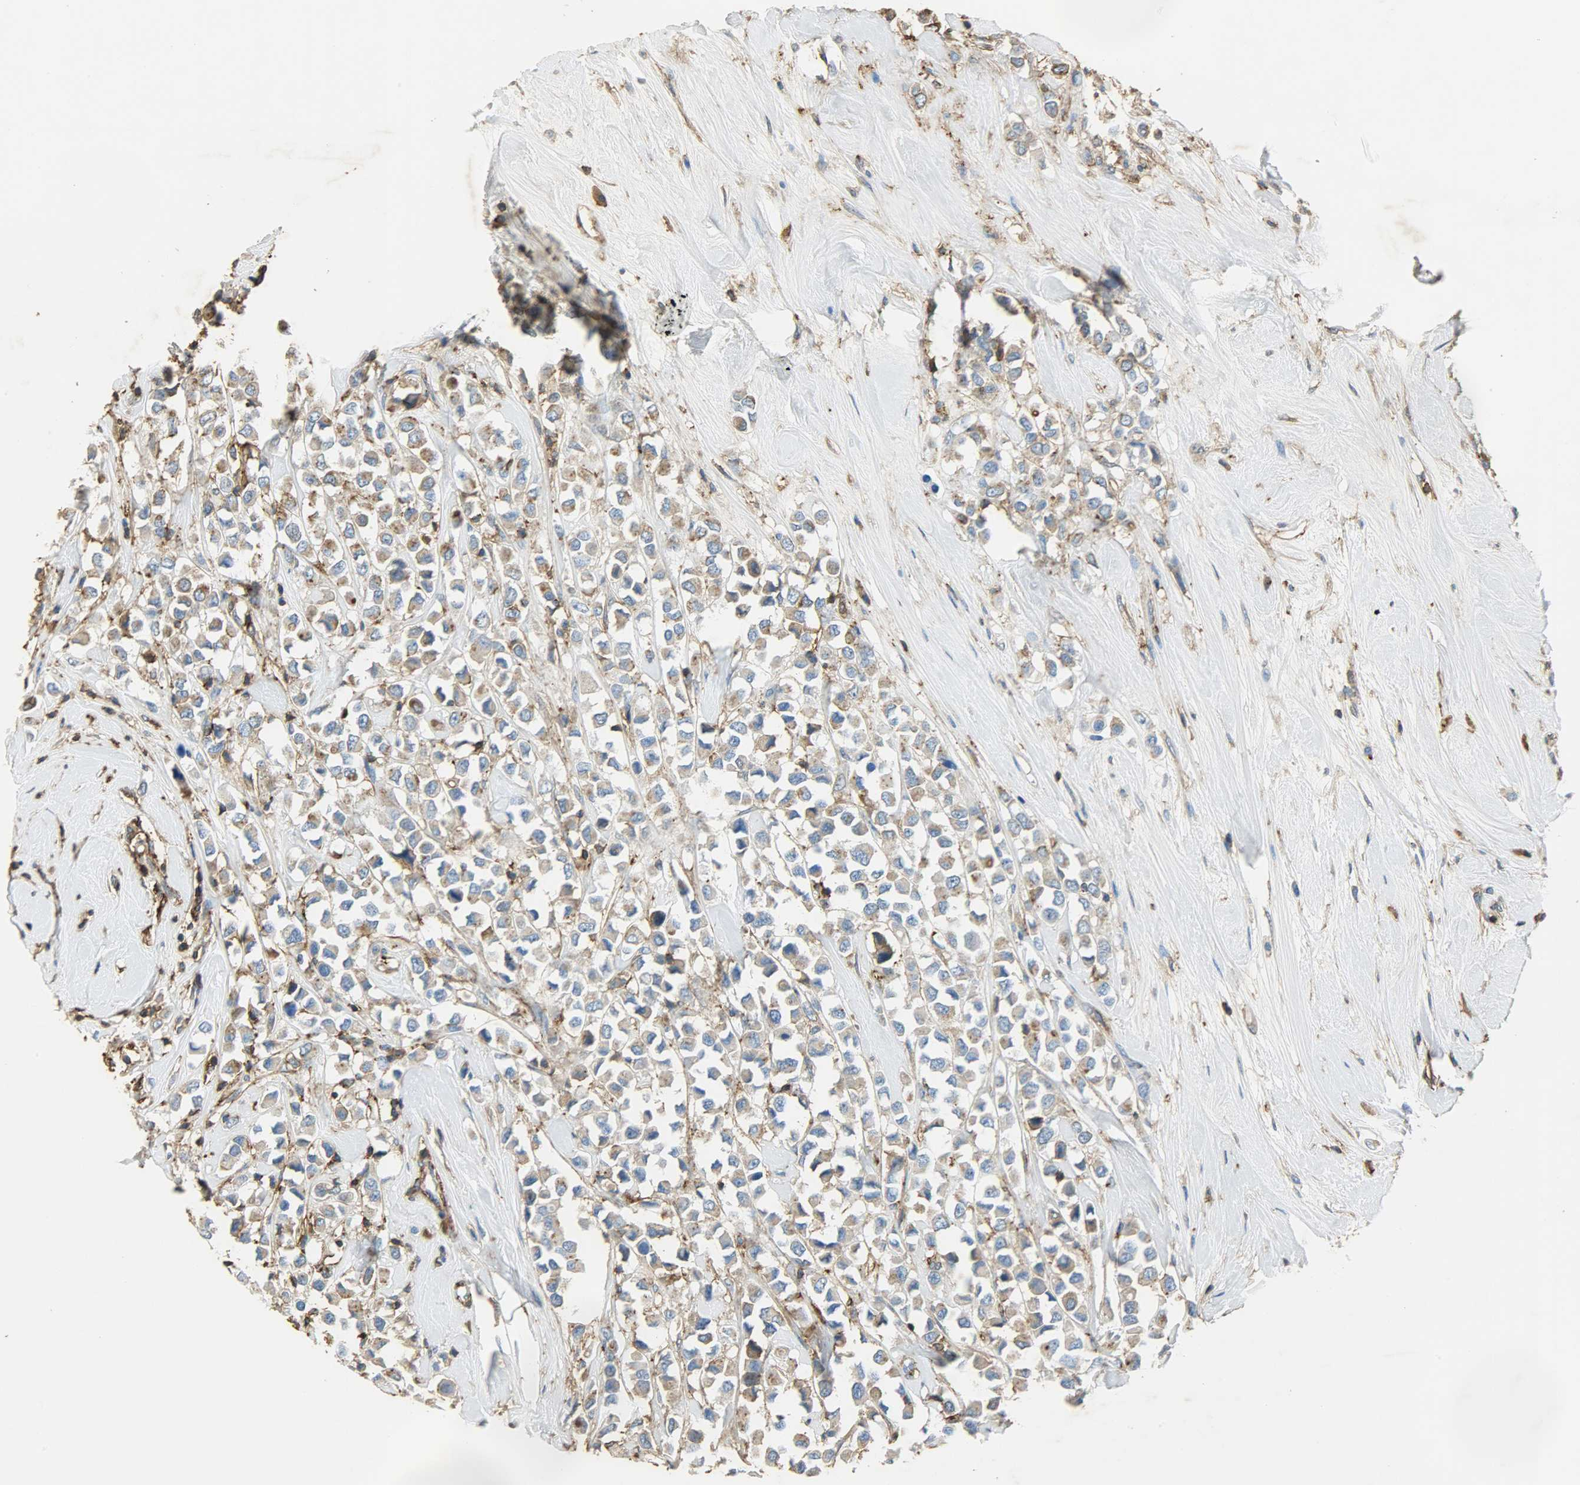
{"staining": {"intensity": "weak", "quantity": ">75%", "location": "cytoplasmic/membranous"}, "tissue": "breast cancer", "cell_type": "Tumor cells", "image_type": "cancer", "snomed": [{"axis": "morphology", "description": "Duct carcinoma"}, {"axis": "topography", "description": "Breast"}], "caption": "Weak cytoplasmic/membranous positivity for a protein is appreciated in about >75% of tumor cells of breast invasive ductal carcinoma using IHC.", "gene": "ANXA6", "patient": {"sex": "female", "age": 61}}